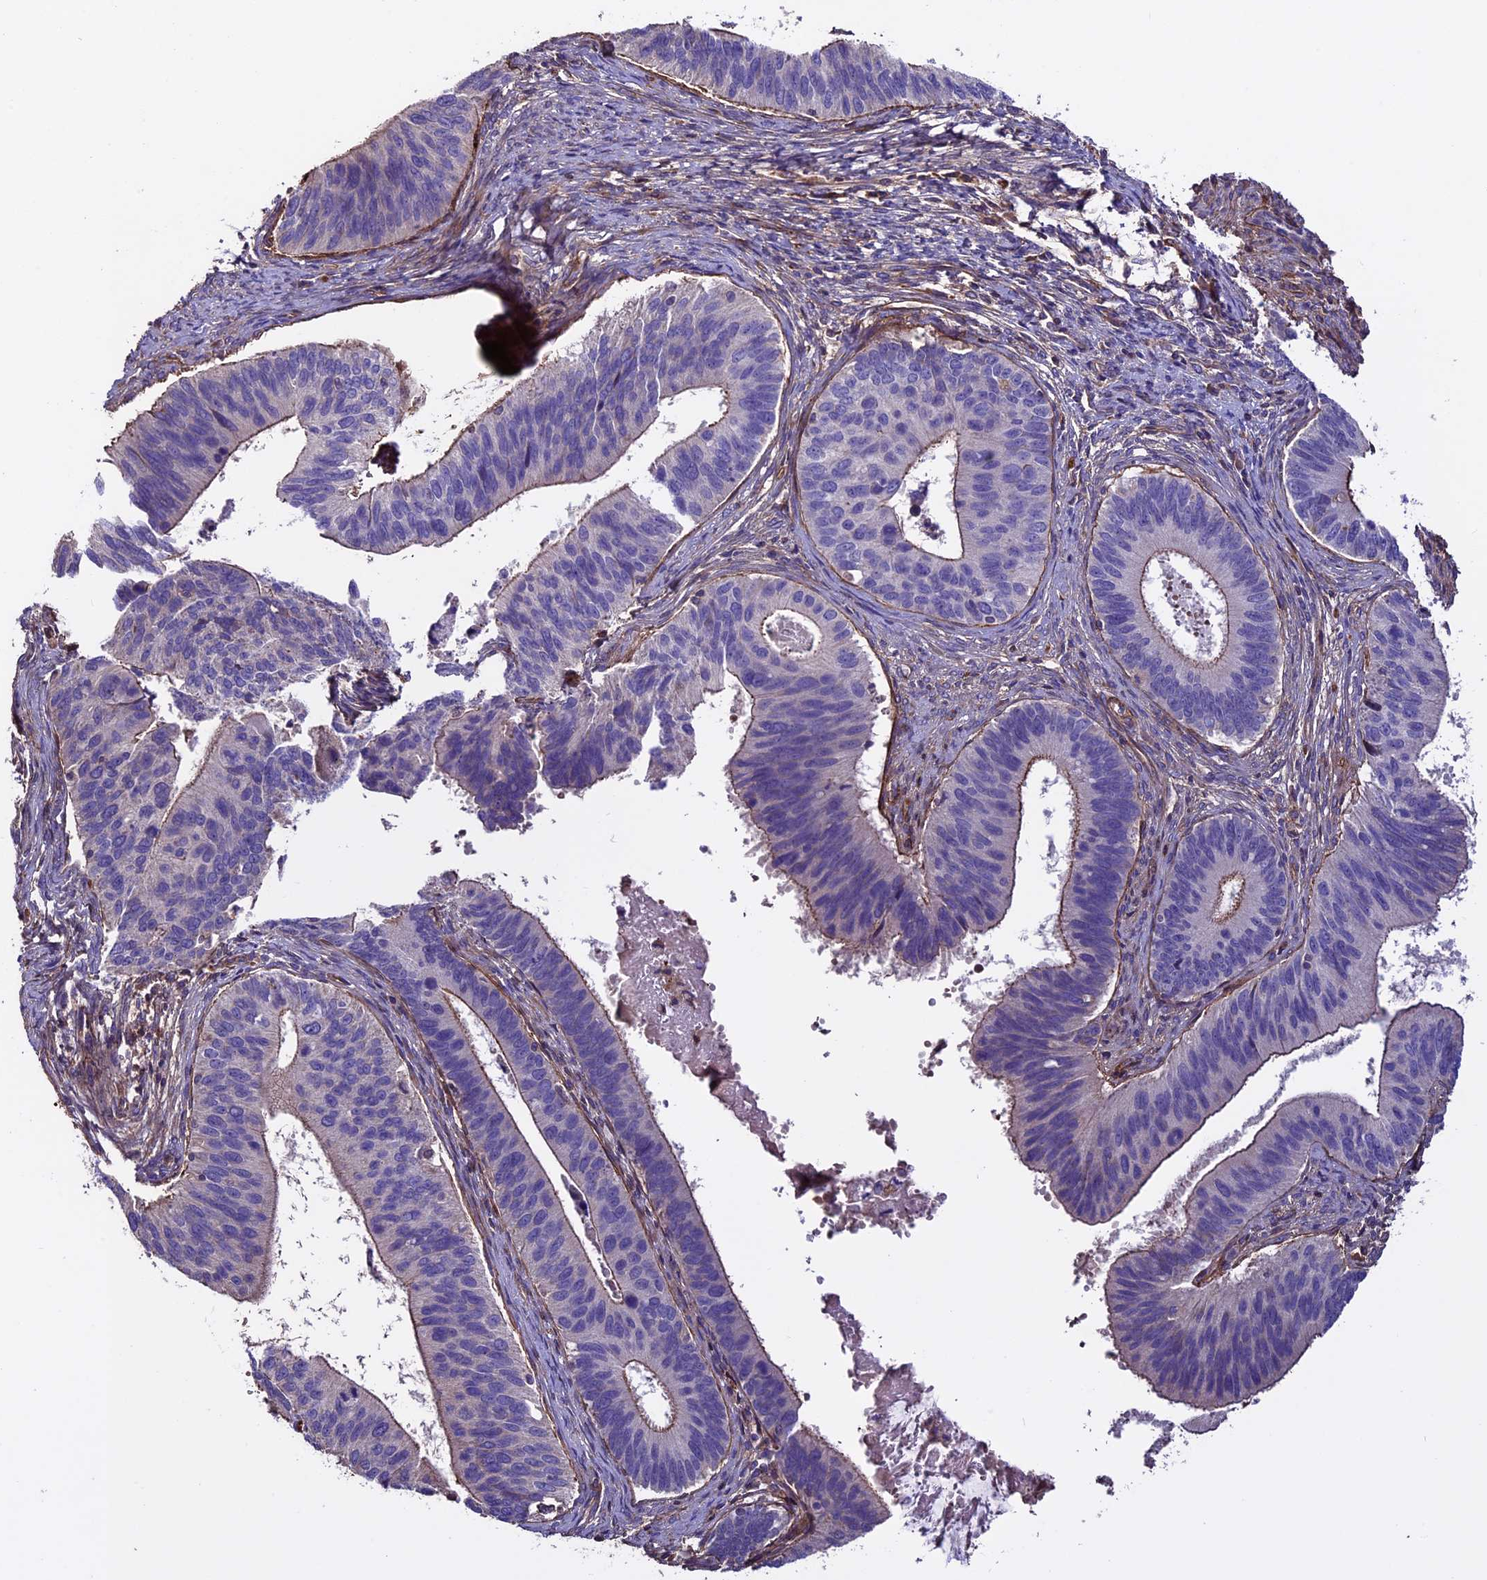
{"staining": {"intensity": "weak", "quantity": "25%-75%", "location": "cytoplasmic/membranous"}, "tissue": "cervical cancer", "cell_type": "Tumor cells", "image_type": "cancer", "snomed": [{"axis": "morphology", "description": "Adenocarcinoma, NOS"}, {"axis": "topography", "description": "Cervix"}], "caption": "Human cervical cancer stained for a protein (brown) displays weak cytoplasmic/membranous positive staining in about 25%-75% of tumor cells.", "gene": "EVA1B", "patient": {"sex": "female", "age": 42}}